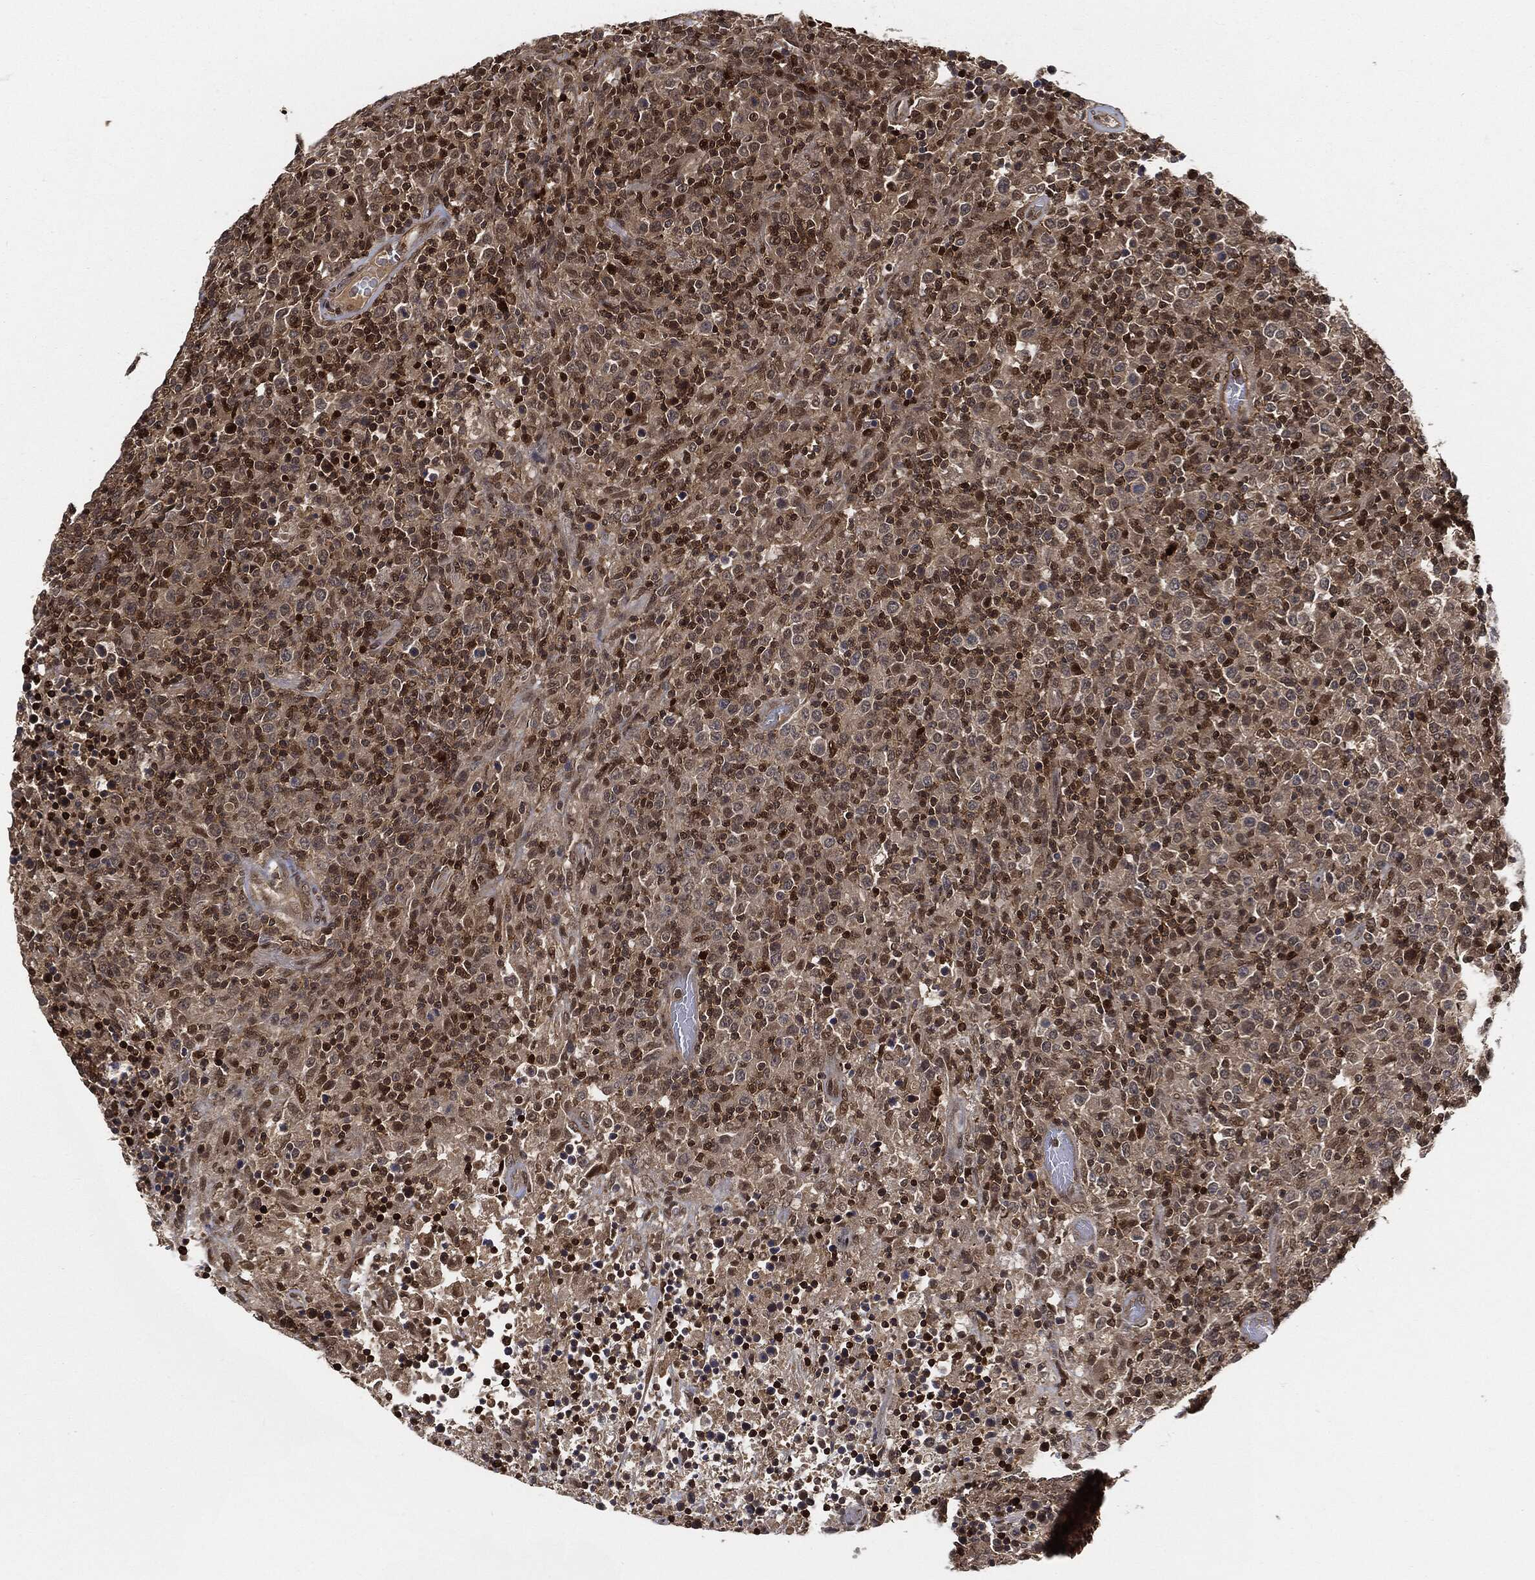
{"staining": {"intensity": "moderate", "quantity": "25%-75%", "location": "cytoplasmic/membranous,nuclear"}, "tissue": "lymphoma", "cell_type": "Tumor cells", "image_type": "cancer", "snomed": [{"axis": "morphology", "description": "Malignant lymphoma, non-Hodgkin's type, High grade"}, {"axis": "topography", "description": "Lung"}], "caption": "Moderate cytoplasmic/membranous and nuclear expression is present in about 25%-75% of tumor cells in high-grade malignant lymphoma, non-Hodgkin's type.", "gene": "CUTA", "patient": {"sex": "male", "age": 79}}